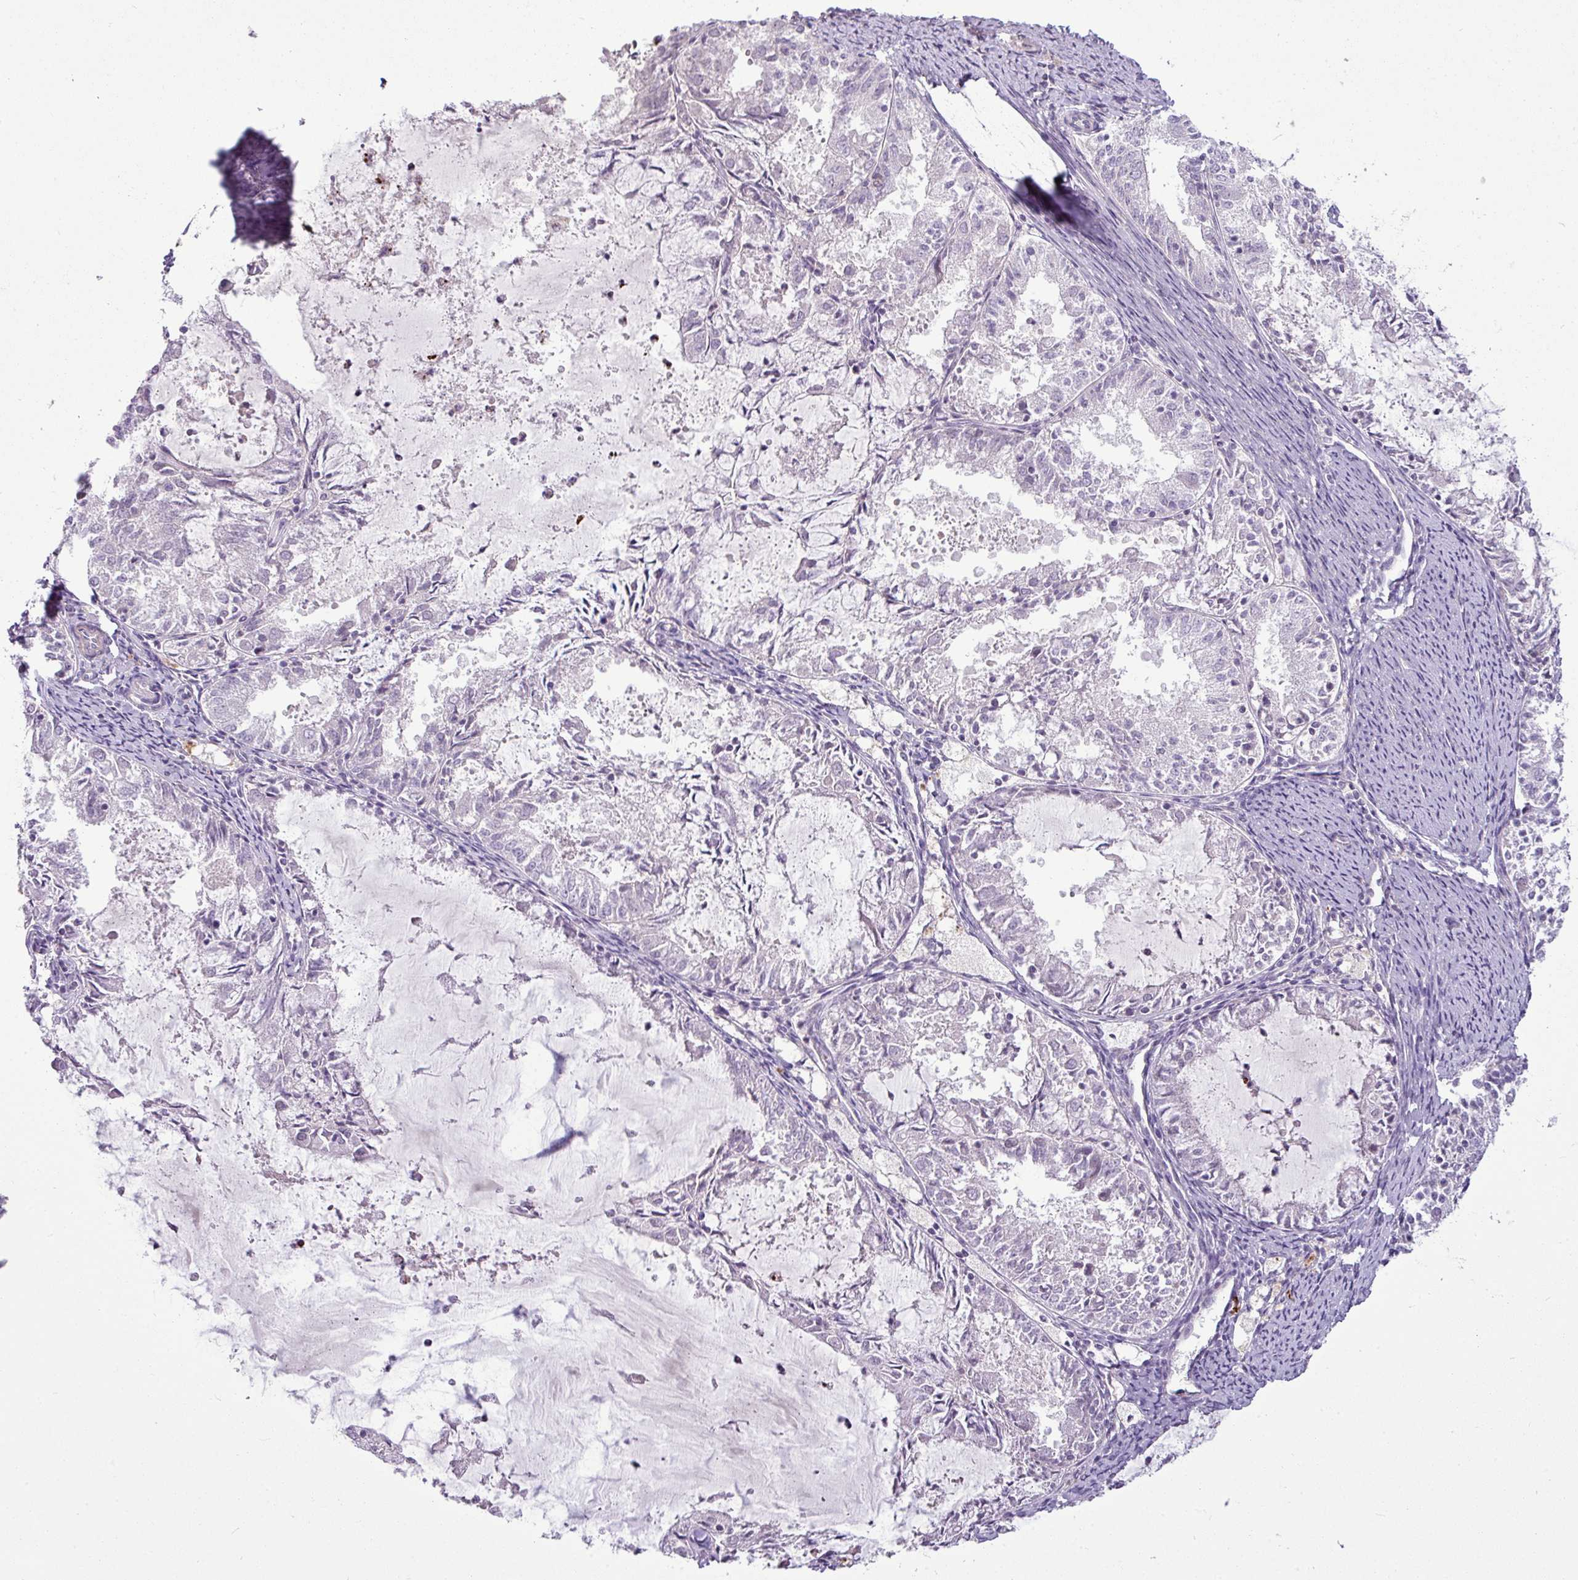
{"staining": {"intensity": "negative", "quantity": "none", "location": "none"}, "tissue": "endometrial cancer", "cell_type": "Tumor cells", "image_type": "cancer", "snomed": [{"axis": "morphology", "description": "Adenocarcinoma, NOS"}, {"axis": "topography", "description": "Endometrium"}], "caption": "DAB (3,3'-diaminobenzidine) immunohistochemical staining of human endometrial cancer (adenocarcinoma) displays no significant expression in tumor cells.", "gene": "APOM", "patient": {"sex": "female", "age": 57}}